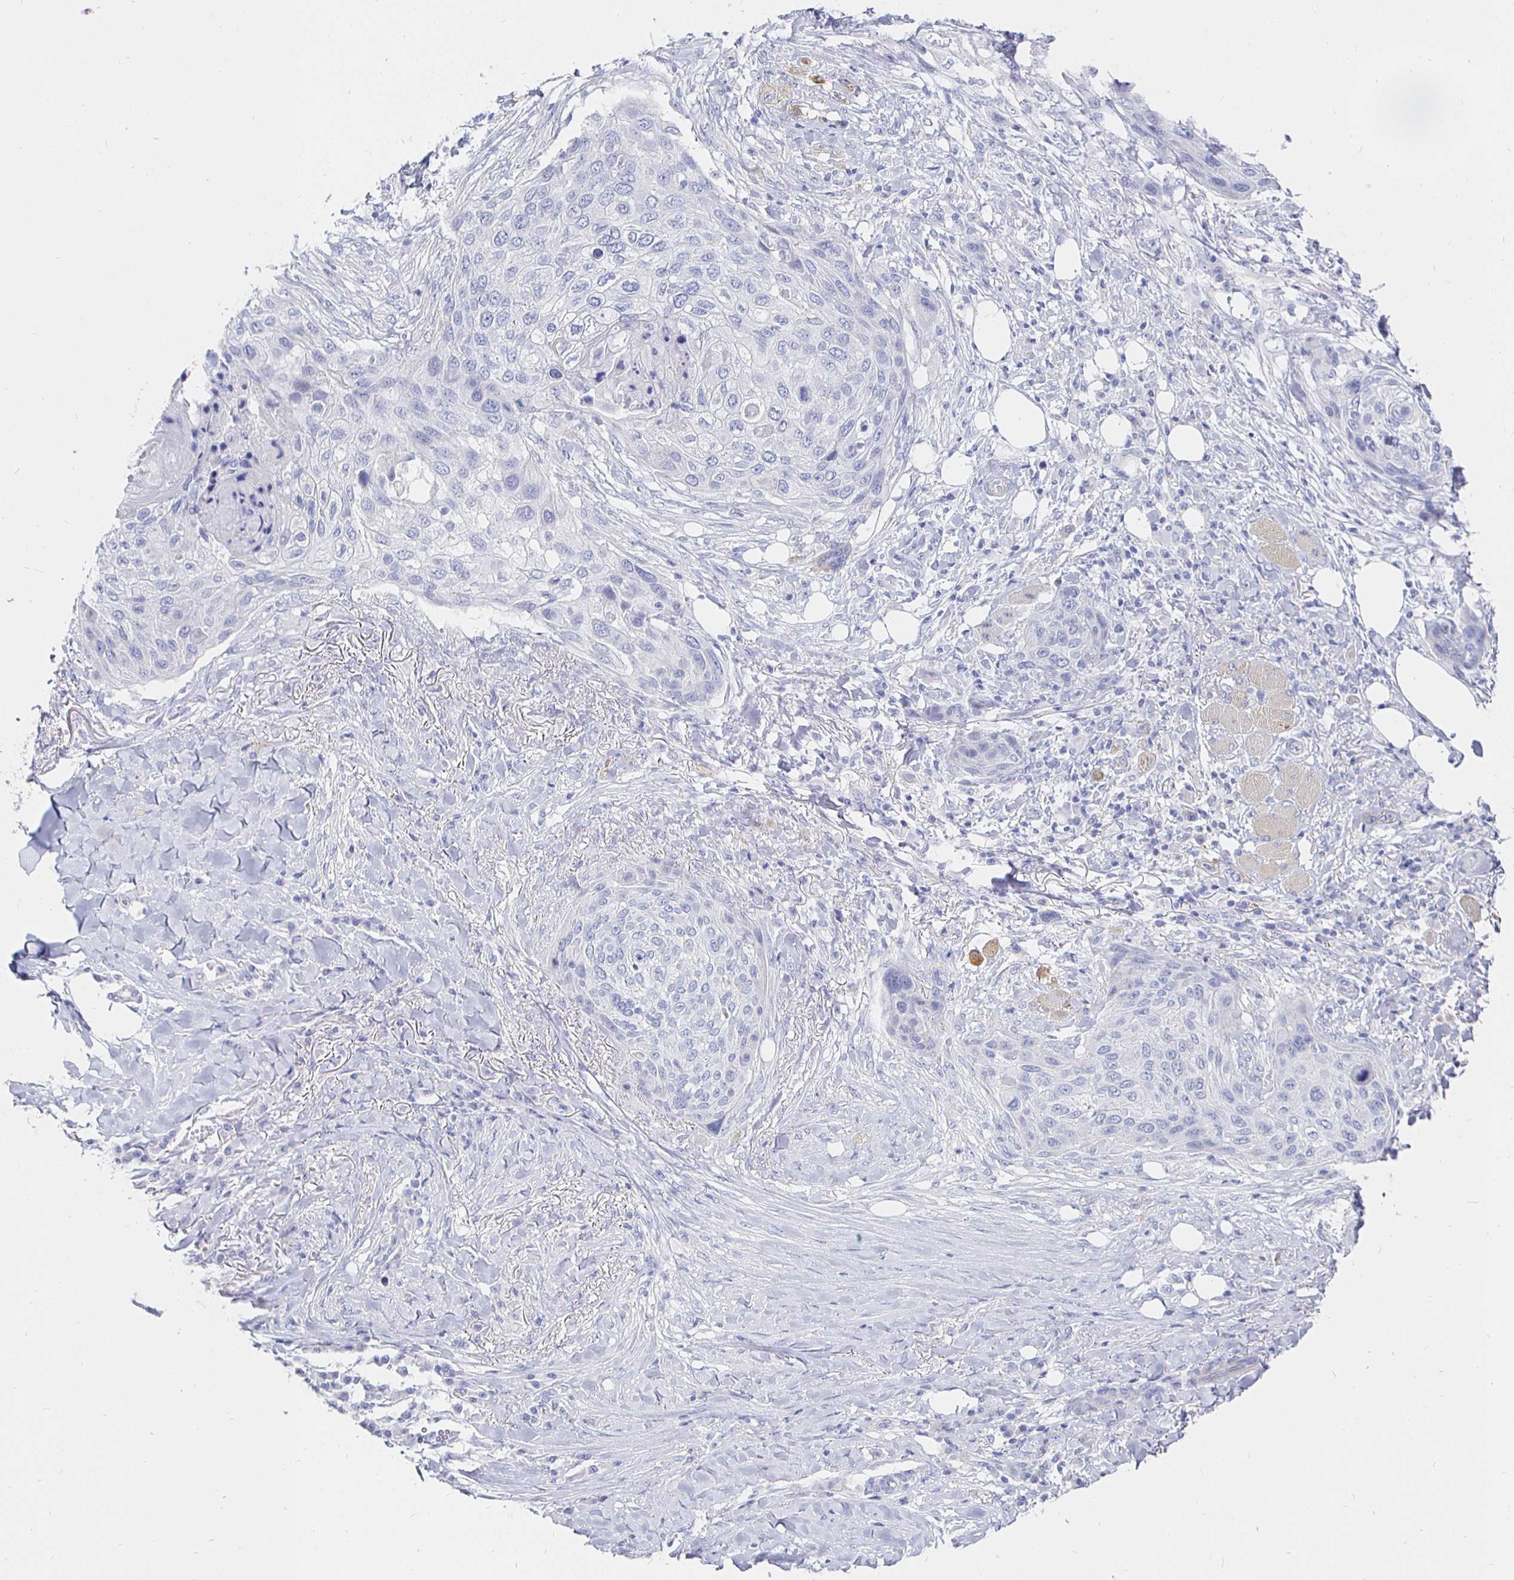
{"staining": {"intensity": "negative", "quantity": "none", "location": "none"}, "tissue": "skin cancer", "cell_type": "Tumor cells", "image_type": "cancer", "snomed": [{"axis": "morphology", "description": "Squamous cell carcinoma, NOS"}, {"axis": "topography", "description": "Skin"}], "caption": "Skin cancer was stained to show a protein in brown. There is no significant expression in tumor cells. The staining was performed using DAB (3,3'-diaminobenzidine) to visualize the protein expression in brown, while the nuclei were stained in blue with hematoxylin (Magnification: 20x).", "gene": "CR2", "patient": {"sex": "female", "age": 87}}